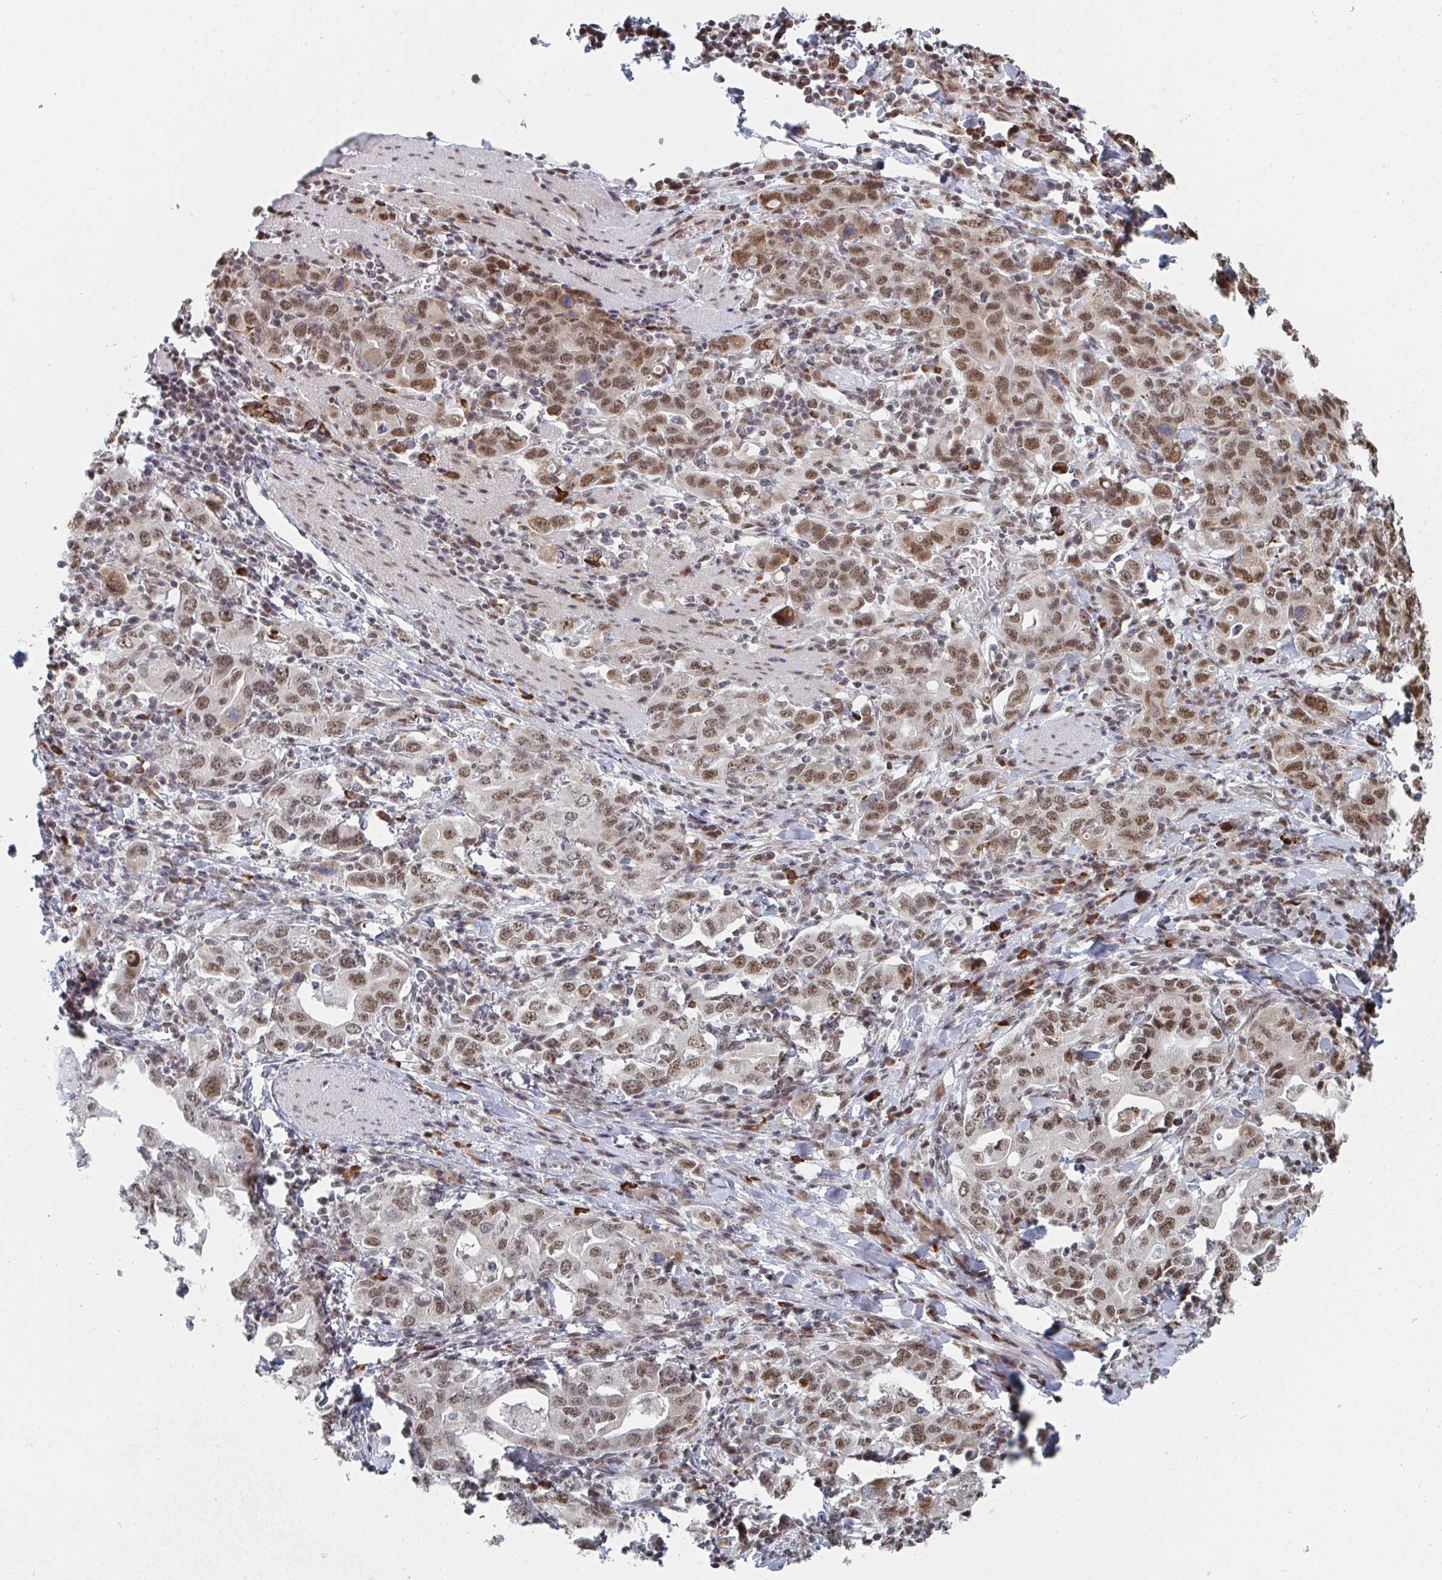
{"staining": {"intensity": "moderate", "quantity": ">75%", "location": "nuclear"}, "tissue": "stomach cancer", "cell_type": "Tumor cells", "image_type": "cancer", "snomed": [{"axis": "morphology", "description": "Adenocarcinoma, NOS"}, {"axis": "topography", "description": "Stomach, upper"}, {"axis": "topography", "description": "Stomach"}], "caption": "A photomicrograph of human adenocarcinoma (stomach) stained for a protein reveals moderate nuclear brown staining in tumor cells. Nuclei are stained in blue.", "gene": "MBNL1", "patient": {"sex": "male", "age": 62}}